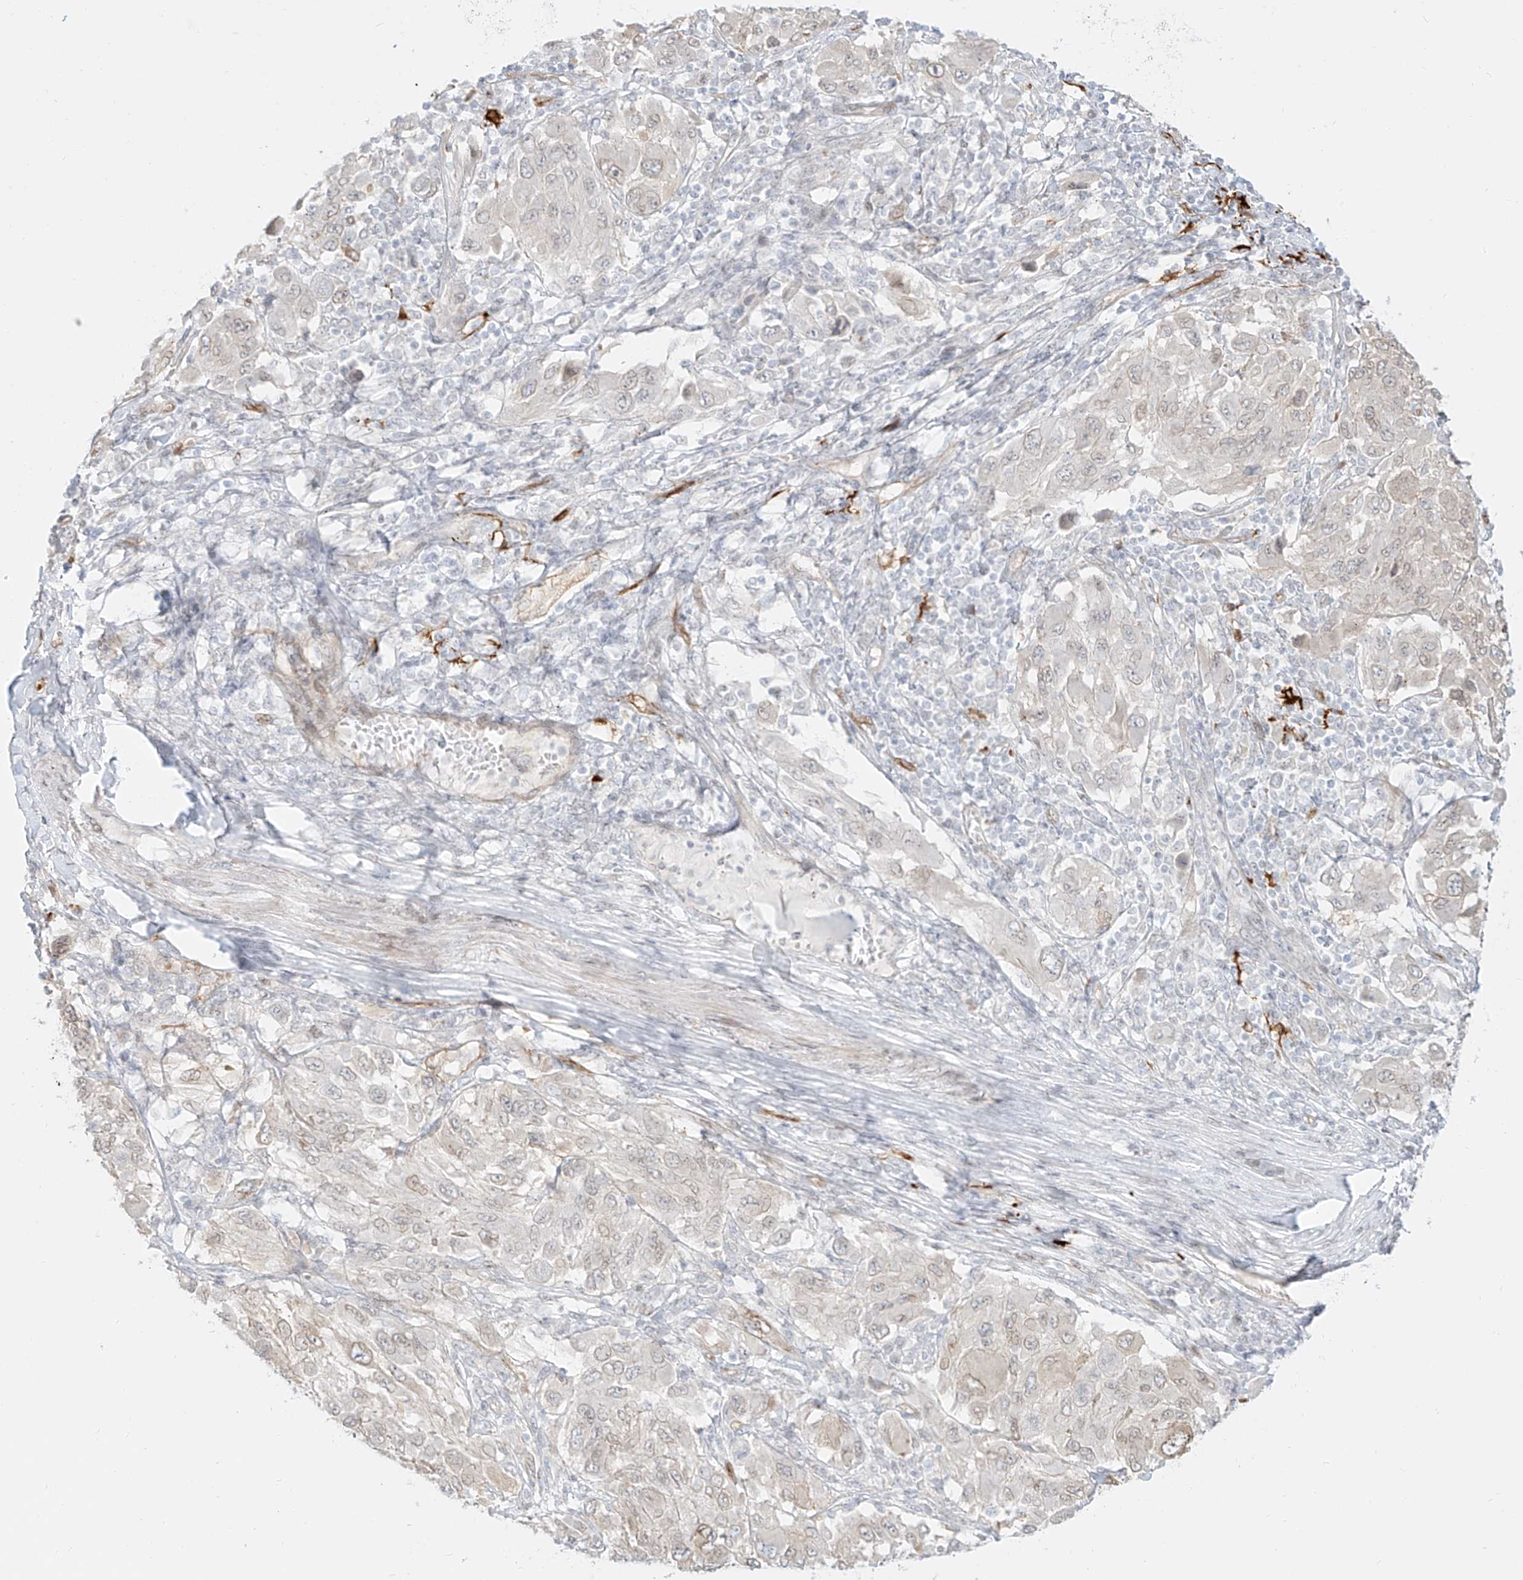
{"staining": {"intensity": "weak", "quantity": "<25%", "location": "nuclear"}, "tissue": "melanoma", "cell_type": "Tumor cells", "image_type": "cancer", "snomed": [{"axis": "morphology", "description": "Malignant melanoma, NOS"}, {"axis": "topography", "description": "Skin"}], "caption": "Tumor cells are negative for protein expression in human melanoma.", "gene": "NHSL1", "patient": {"sex": "female", "age": 91}}